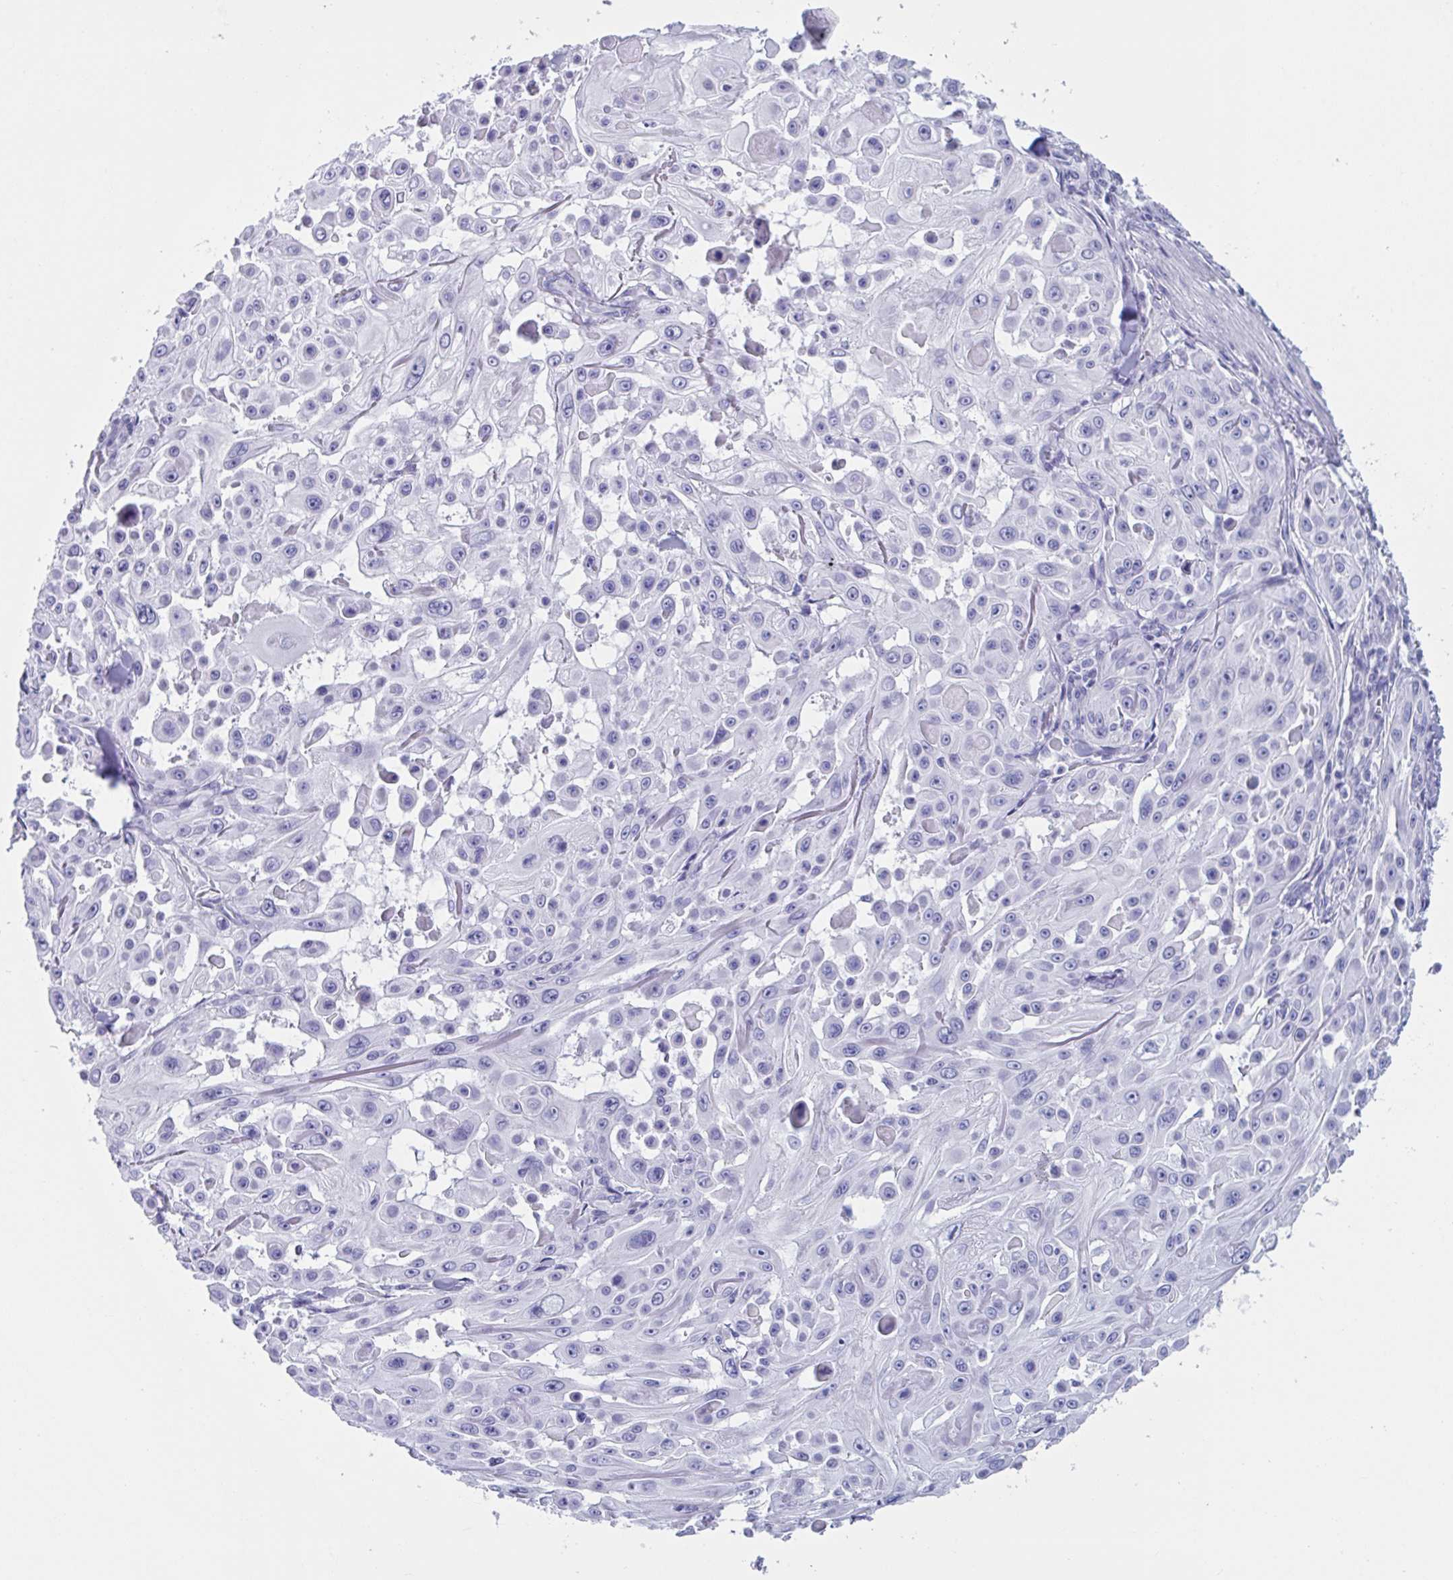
{"staining": {"intensity": "negative", "quantity": "none", "location": "none"}, "tissue": "skin cancer", "cell_type": "Tumor cells", "image_type": "cancer", "snomed": [{"axis": "morphology", "description": "Squamous cell carcinoma, NOS"}, {"axis": "topography", "description": "Skin"}], "caption": "IHC of human skin squamous cell carcinoma shows no expression in tumor cells.", "gene": "USP35", "patient": {"sex": "male", "age": 91}}